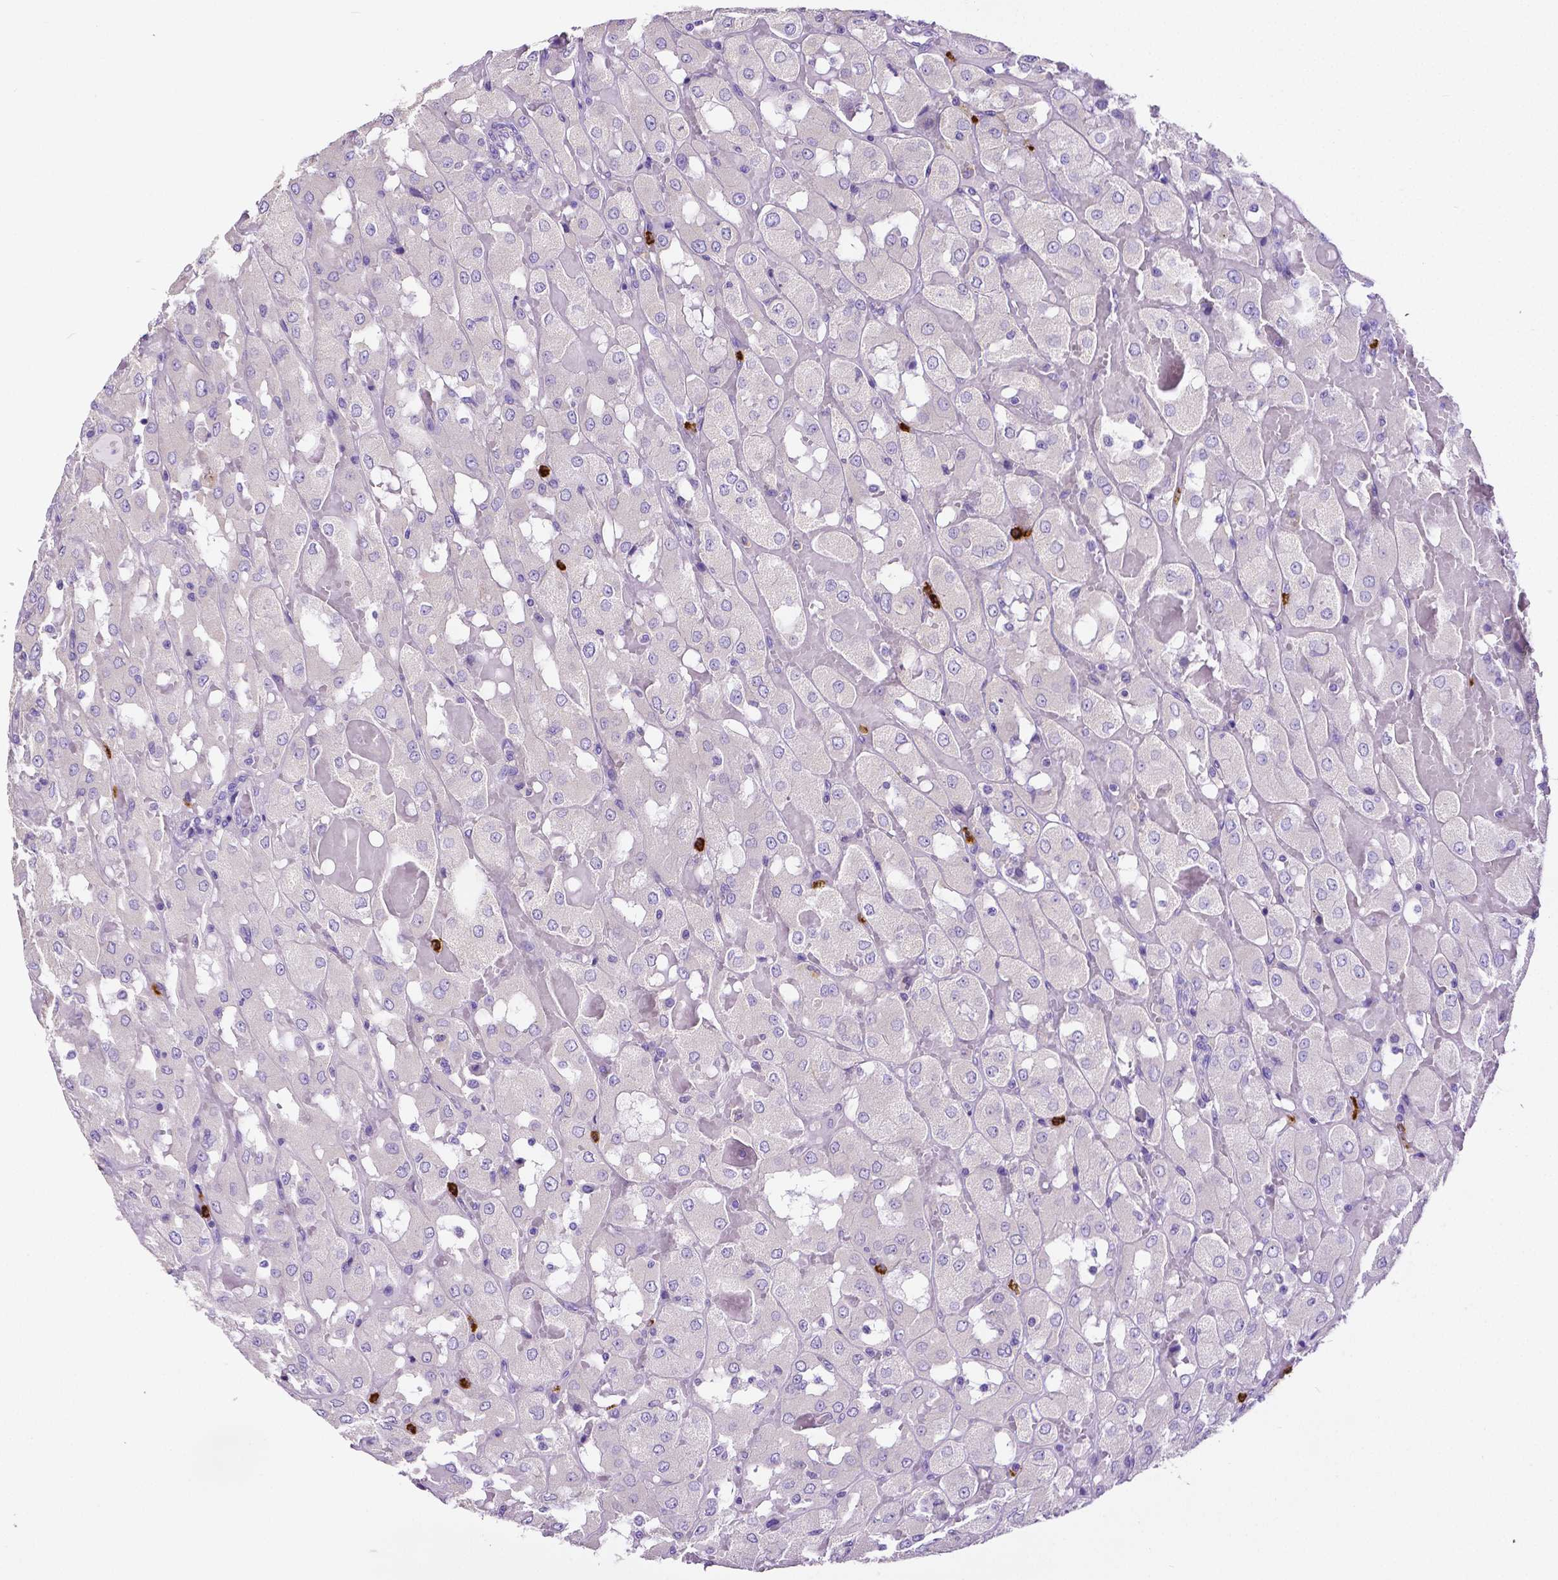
{"staining": {"intensity": "negative", "quantity": "none", "location": "none"}, "tissue": "renal cancer", "cell_type": "Tumor cells", "image_type": "cancer", "snomed": [{"axis": "morphology", "description": "Adenocarcinoma, NOS"}, {"axis": "topography", "description": "Kidney"}], "caption": "This image is of renal adenocarcinoma stained with immunohistochemistry (IHC) to label a protein in brown with the nuclei are counter-stained blue. There is no positivity in tumor cells. Nuclei are stained in blue.", "gene": "MMP9", "patient": {"sex": "male", "age": 72}}